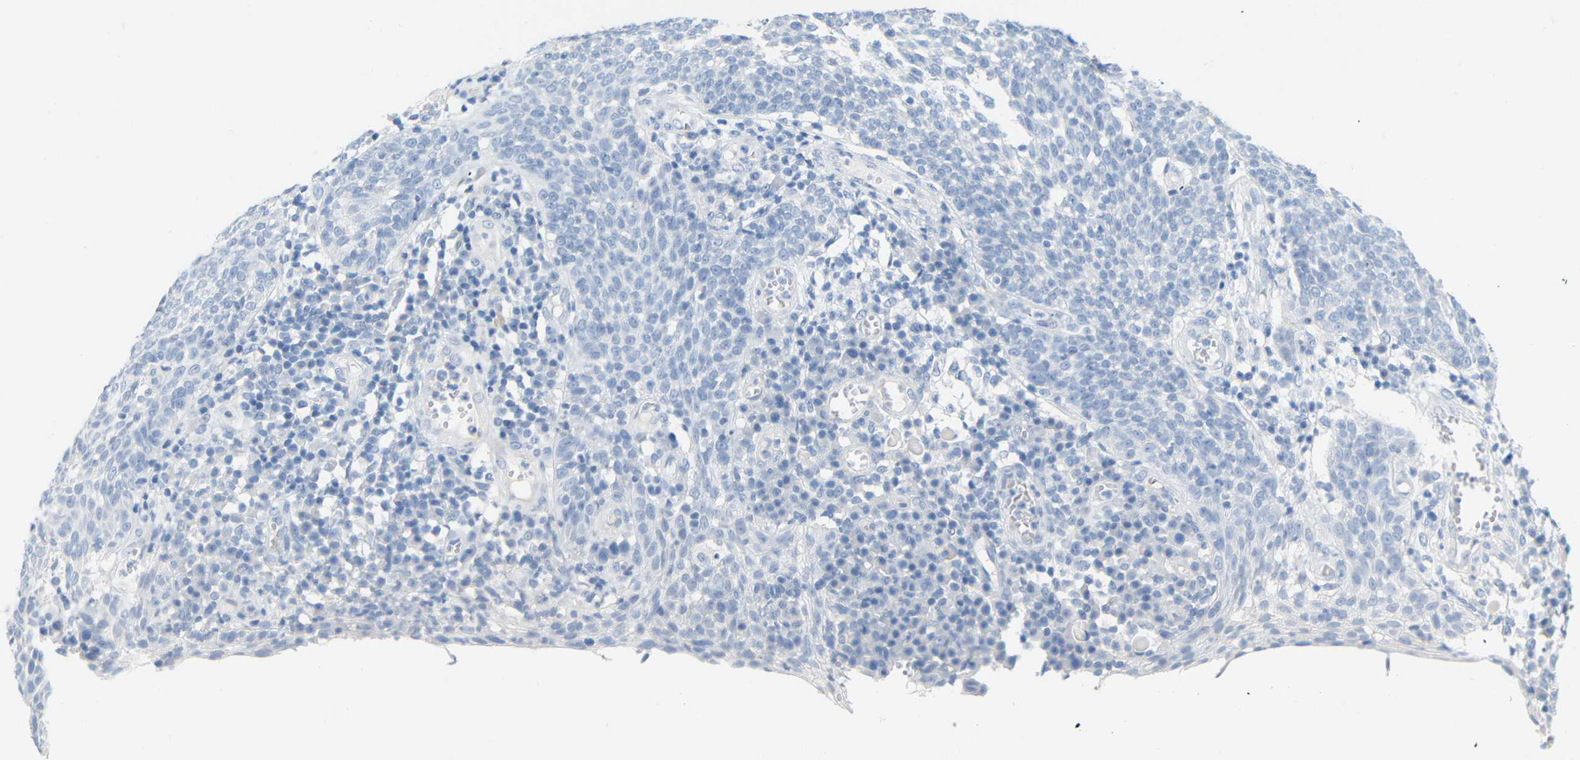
{"staining": {"intensity": "negative", "quantity": "none", "location": "none"}, "tissue": "cervical cancer", "cell_type": "Tumor cells", "image_type": "cancer", "snomed": [{"axis": "morphology", "description": "Squamous cell carcinoma, NOS"}, {"axis": "topography", "description": "Cervix"}], "caption": "Cervical cancer (squamous cell carcinoma) stained for a protein using immunohistochemistry (IHC) exhibits no staining tumor cells.", "gene": "OPN1SW", "patient": {"sex": "female", "age": 34}}